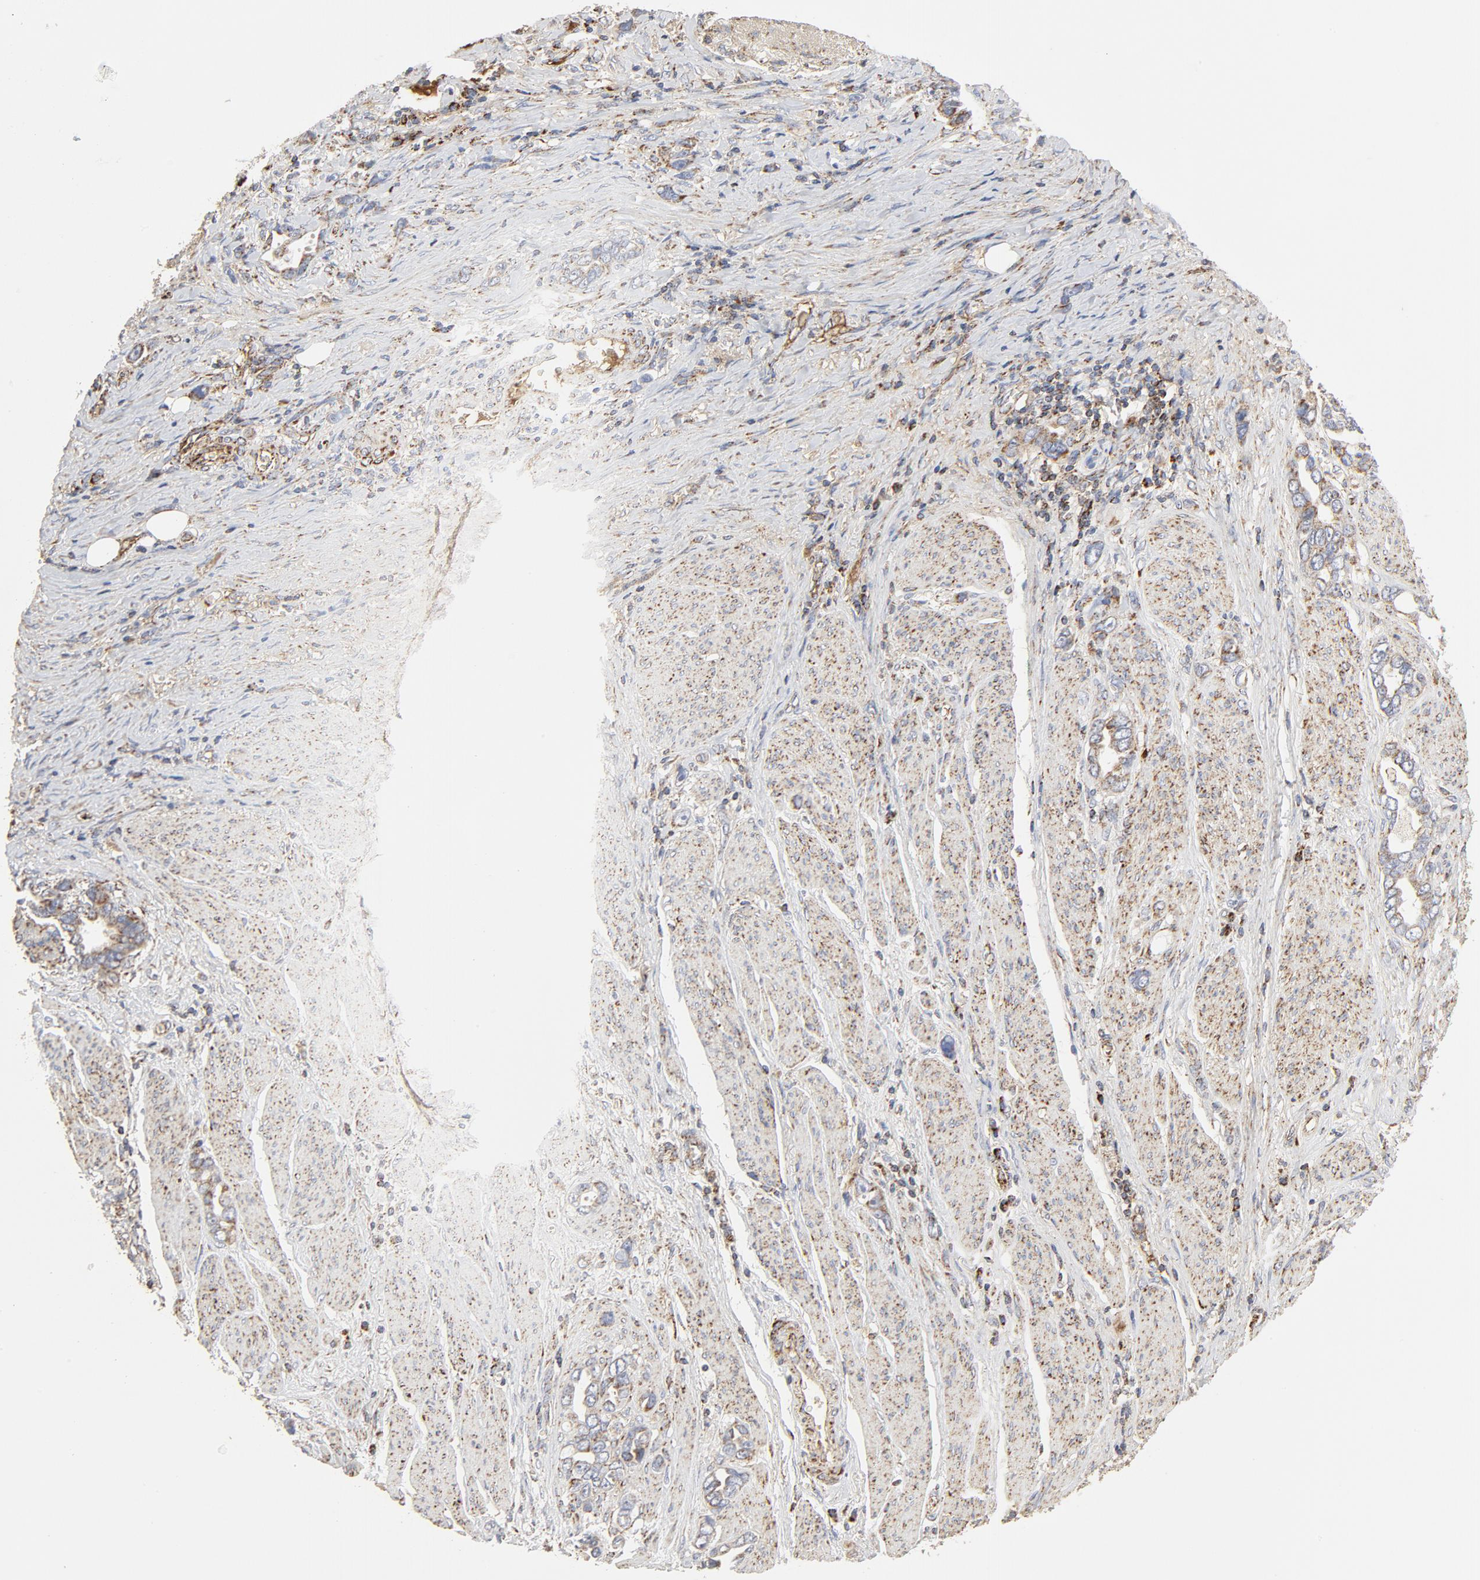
{"staining": {"intensity": "weak", "quantity": ">75%", "location": "cytoplasmic/membranous"}, "tissue": "stomach cancer", "cell_type": "Tumor cells", "image_type": "cancer", "snomed": [{"axis": "morphology", "description": "Adenocarcinoma, NOS"}, {"axis": "topography", "description": "Stomach"}], "caption": "This is a micrograph of IHC staining of stomach cancer (adenocarcinoma), which shows weak positivity in the cytoplasmic/membranous of tumor cells.", "gene": "PCNX4", "patient": {"sex": "male", "age": 78}}